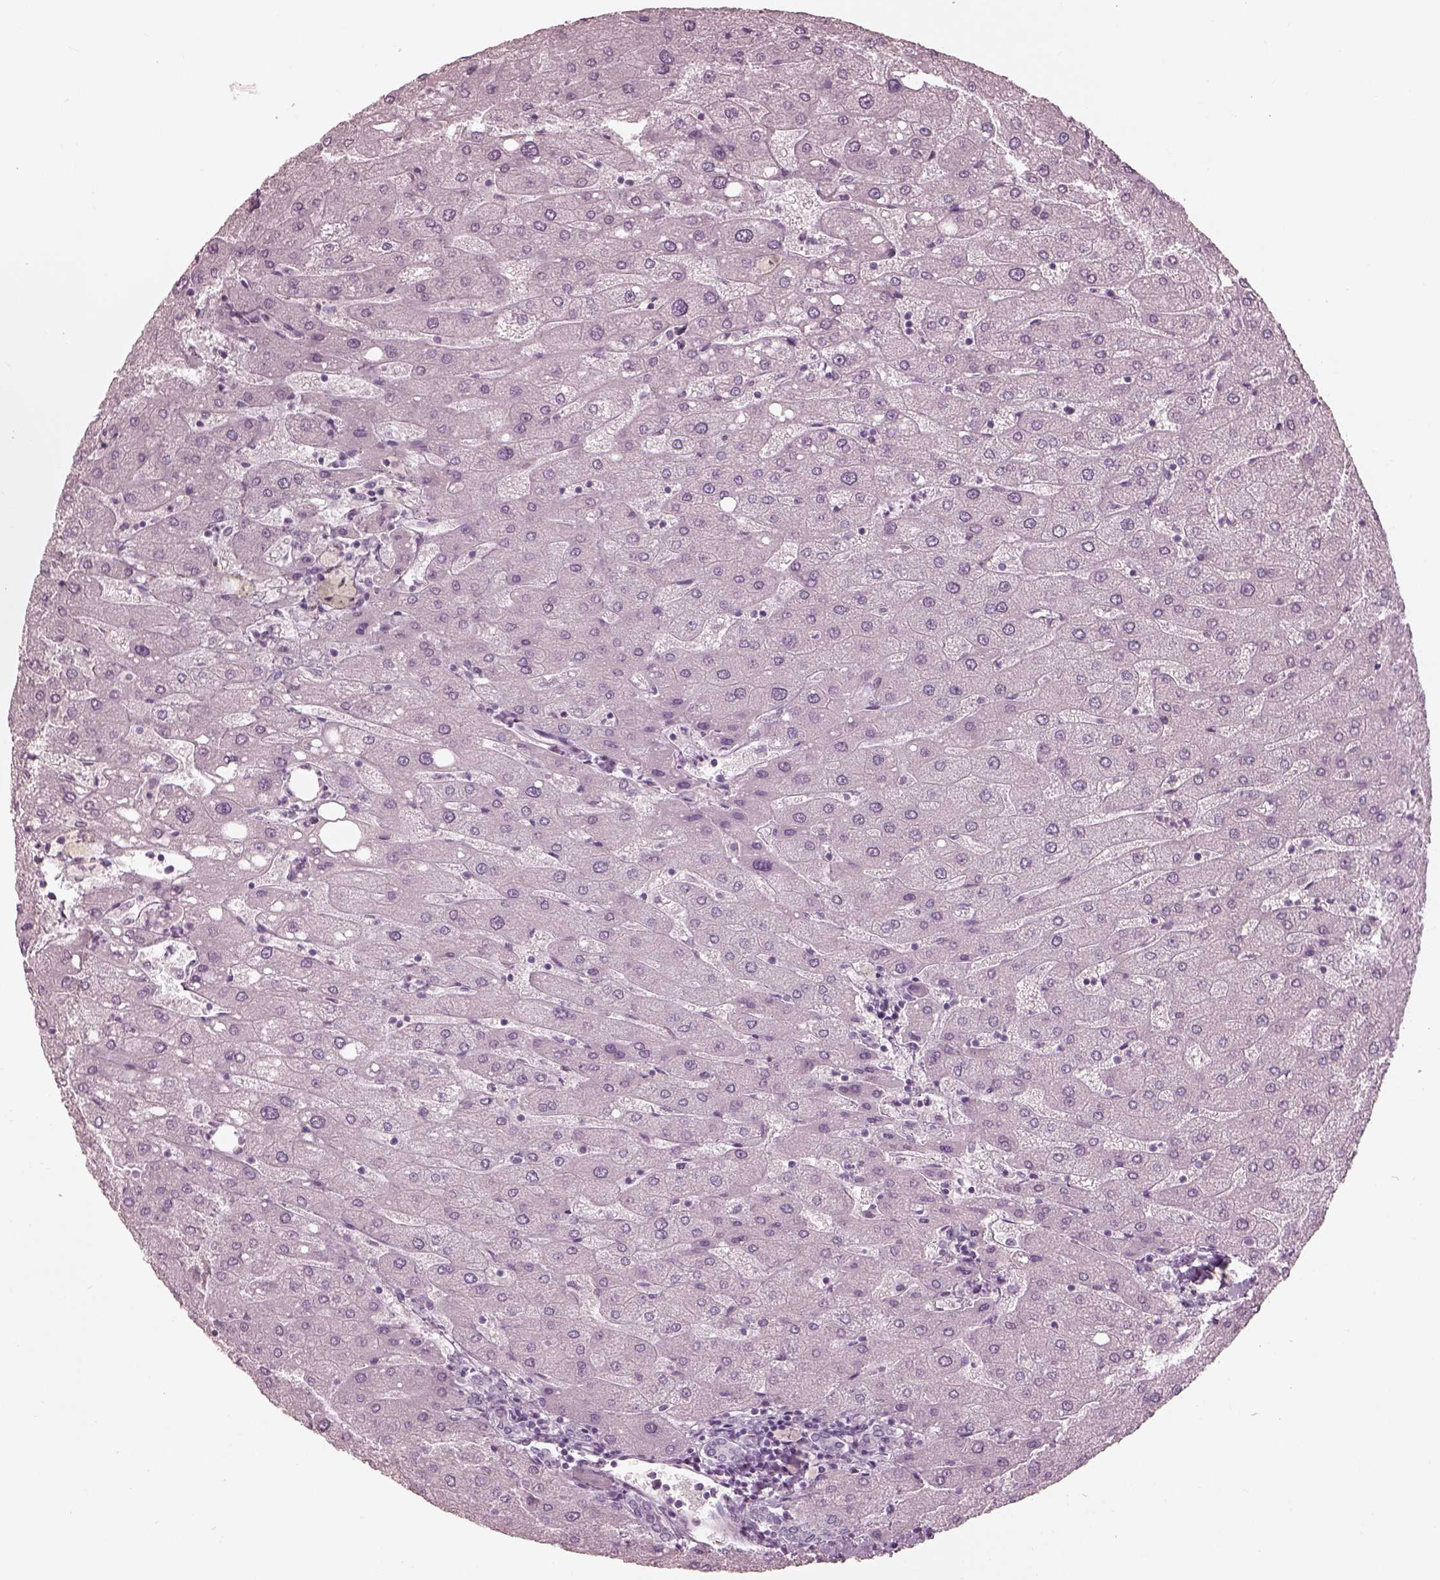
{"staining": {"intensity": "negative", "quantity": "none", "location": "none"}, "tissue": "liver", "cell_type": "Cholangiocytes", "image_type": "normal", "snomed": [{"axis": "morphology", "description": "Normal tissue, NOS"}, {"axis": "topography", "description": "Liver"}], "caption": "This is a image of immunohistochemistry (IHC) staining of normal liver, which shows no staining in cholangiocytes. (Stains: DAB immunohistochemistry with hematoxylin counter stain, Microscopy: brightfield microscopy at high magnification).", "gene": "KRTAP24", "patient": {"sex": "male", "age": 67}}